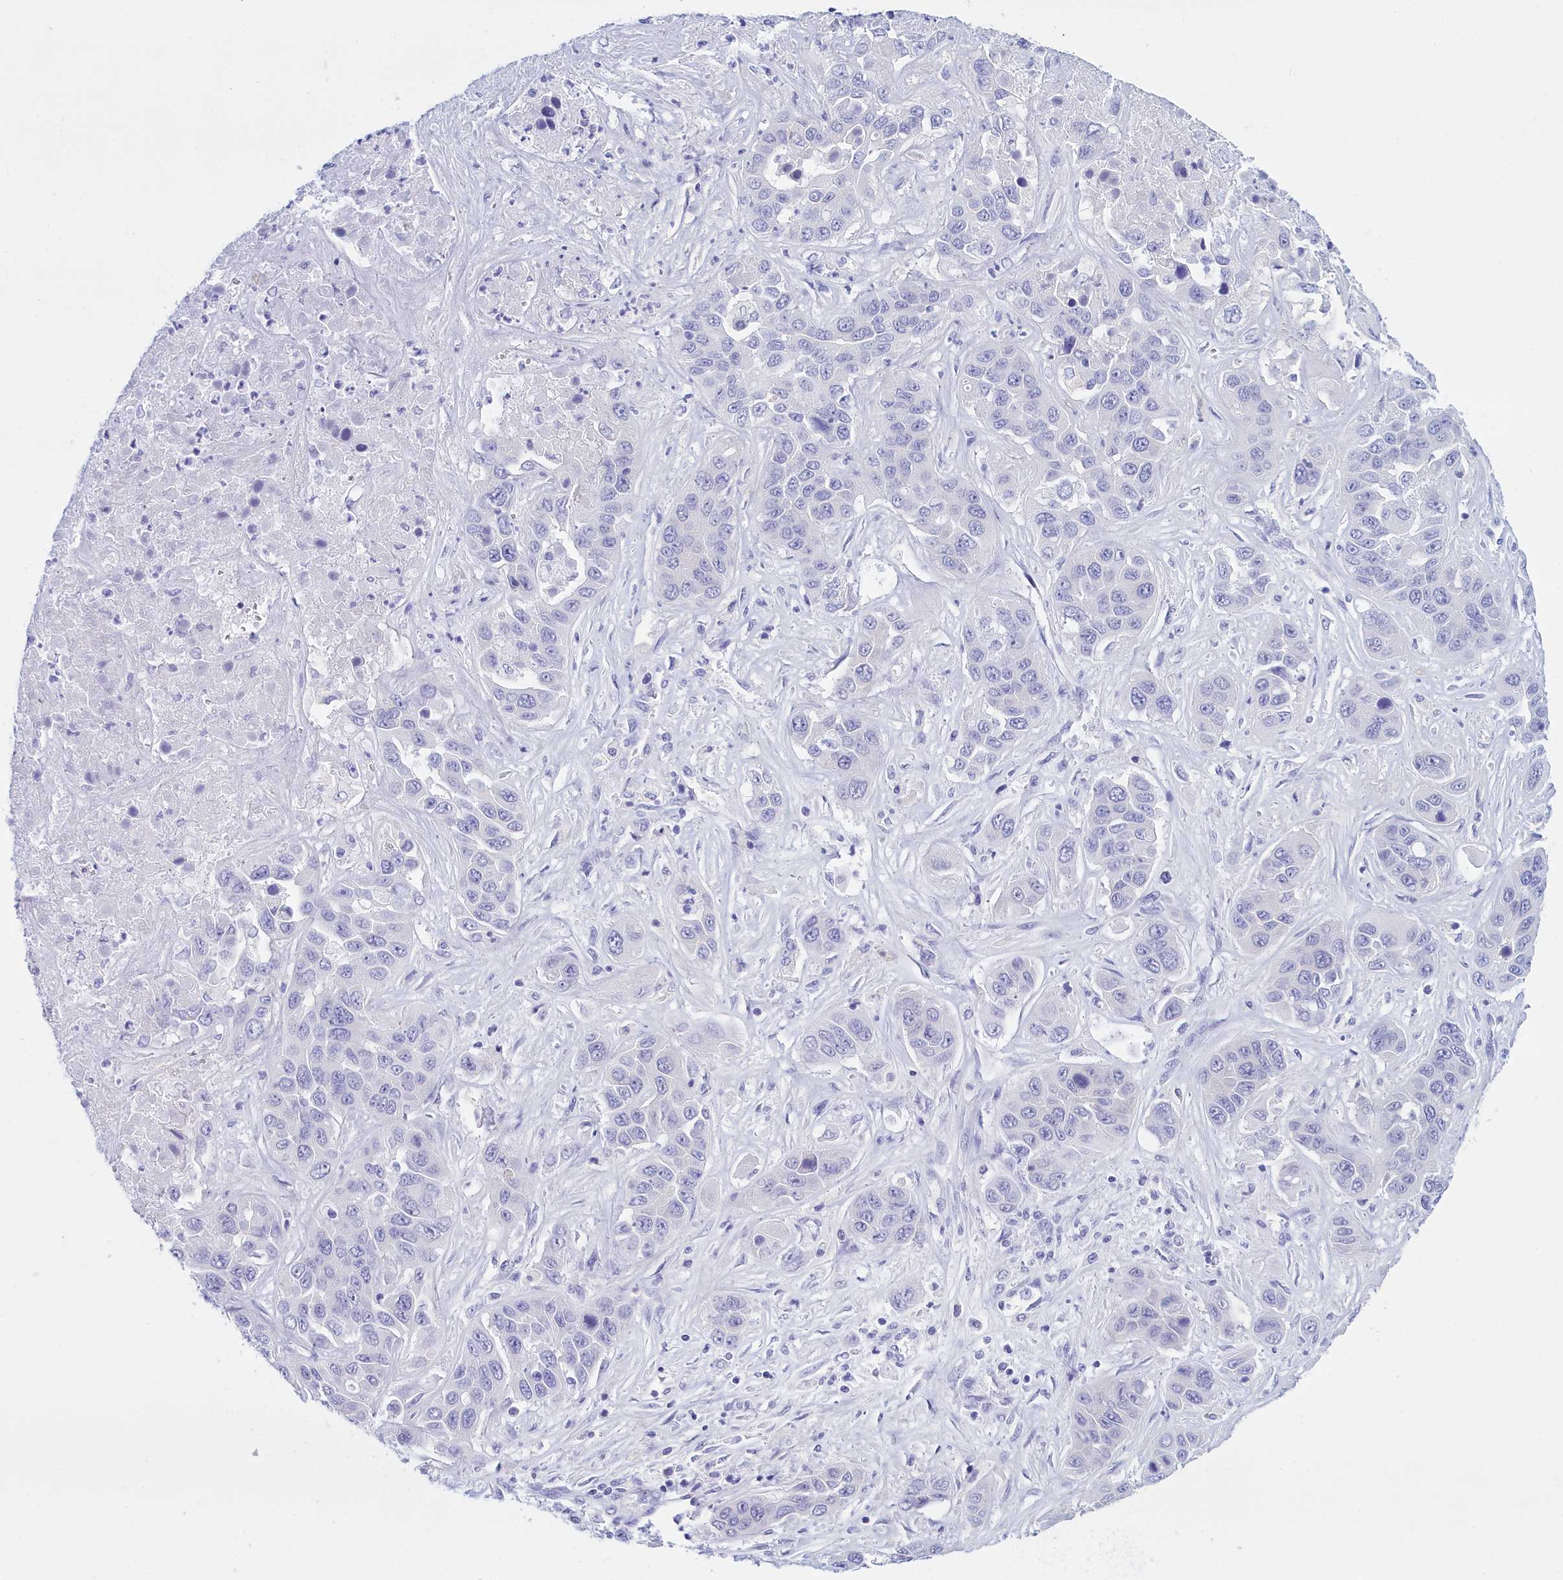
{"staining": {"intensity": "negative", "quantity": "none", "location": "none"}, "tissue": "liver cancer", "cell_type": "Tumor cells", "image_type": "cancer", "snomed": [{"axis": "morphology", "description": "Cholangiocarcinoma"}, {"axis": "topography", "description": "Liver"}], "caption": "Micrograph shows no significant protein positivity in tumor cells of liver cancer.", "gene": "TMEM97", "patient": {"sex": "female", "age": 52}}